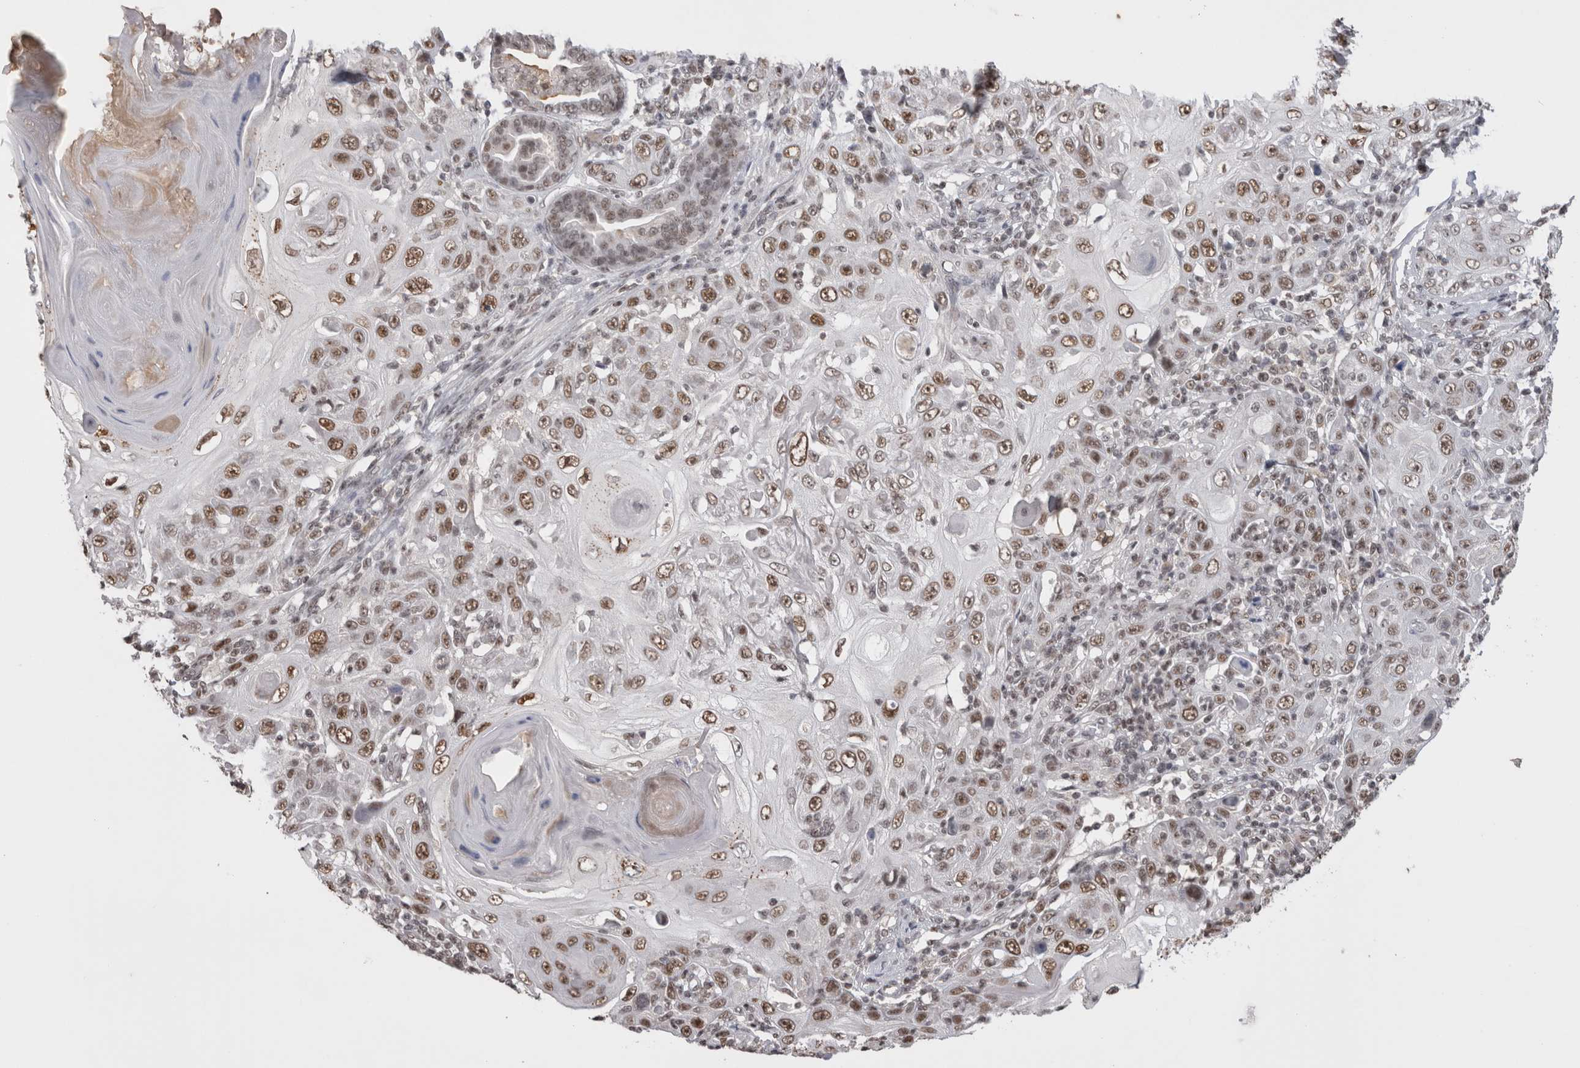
{"staining": {"intensity": "moderate", "quantity": ">75%", "location": "nuclear"}, "tissue": "skin cancer", "cell_type": "Tumor cells", "image_type": "cancer", "snomed": [{"axis": "morphology", "description": "Squamous cell carcinoma, NOS"}, {"axis": "topography", "description": "Skin"}], "caption": "The image demonstrates staining of skin cancer, revealing moderate nuclear protein staining (brown color) within tumor cells.", "gene": "DAXX", "patient": {"sex": "female", "age": 88}}